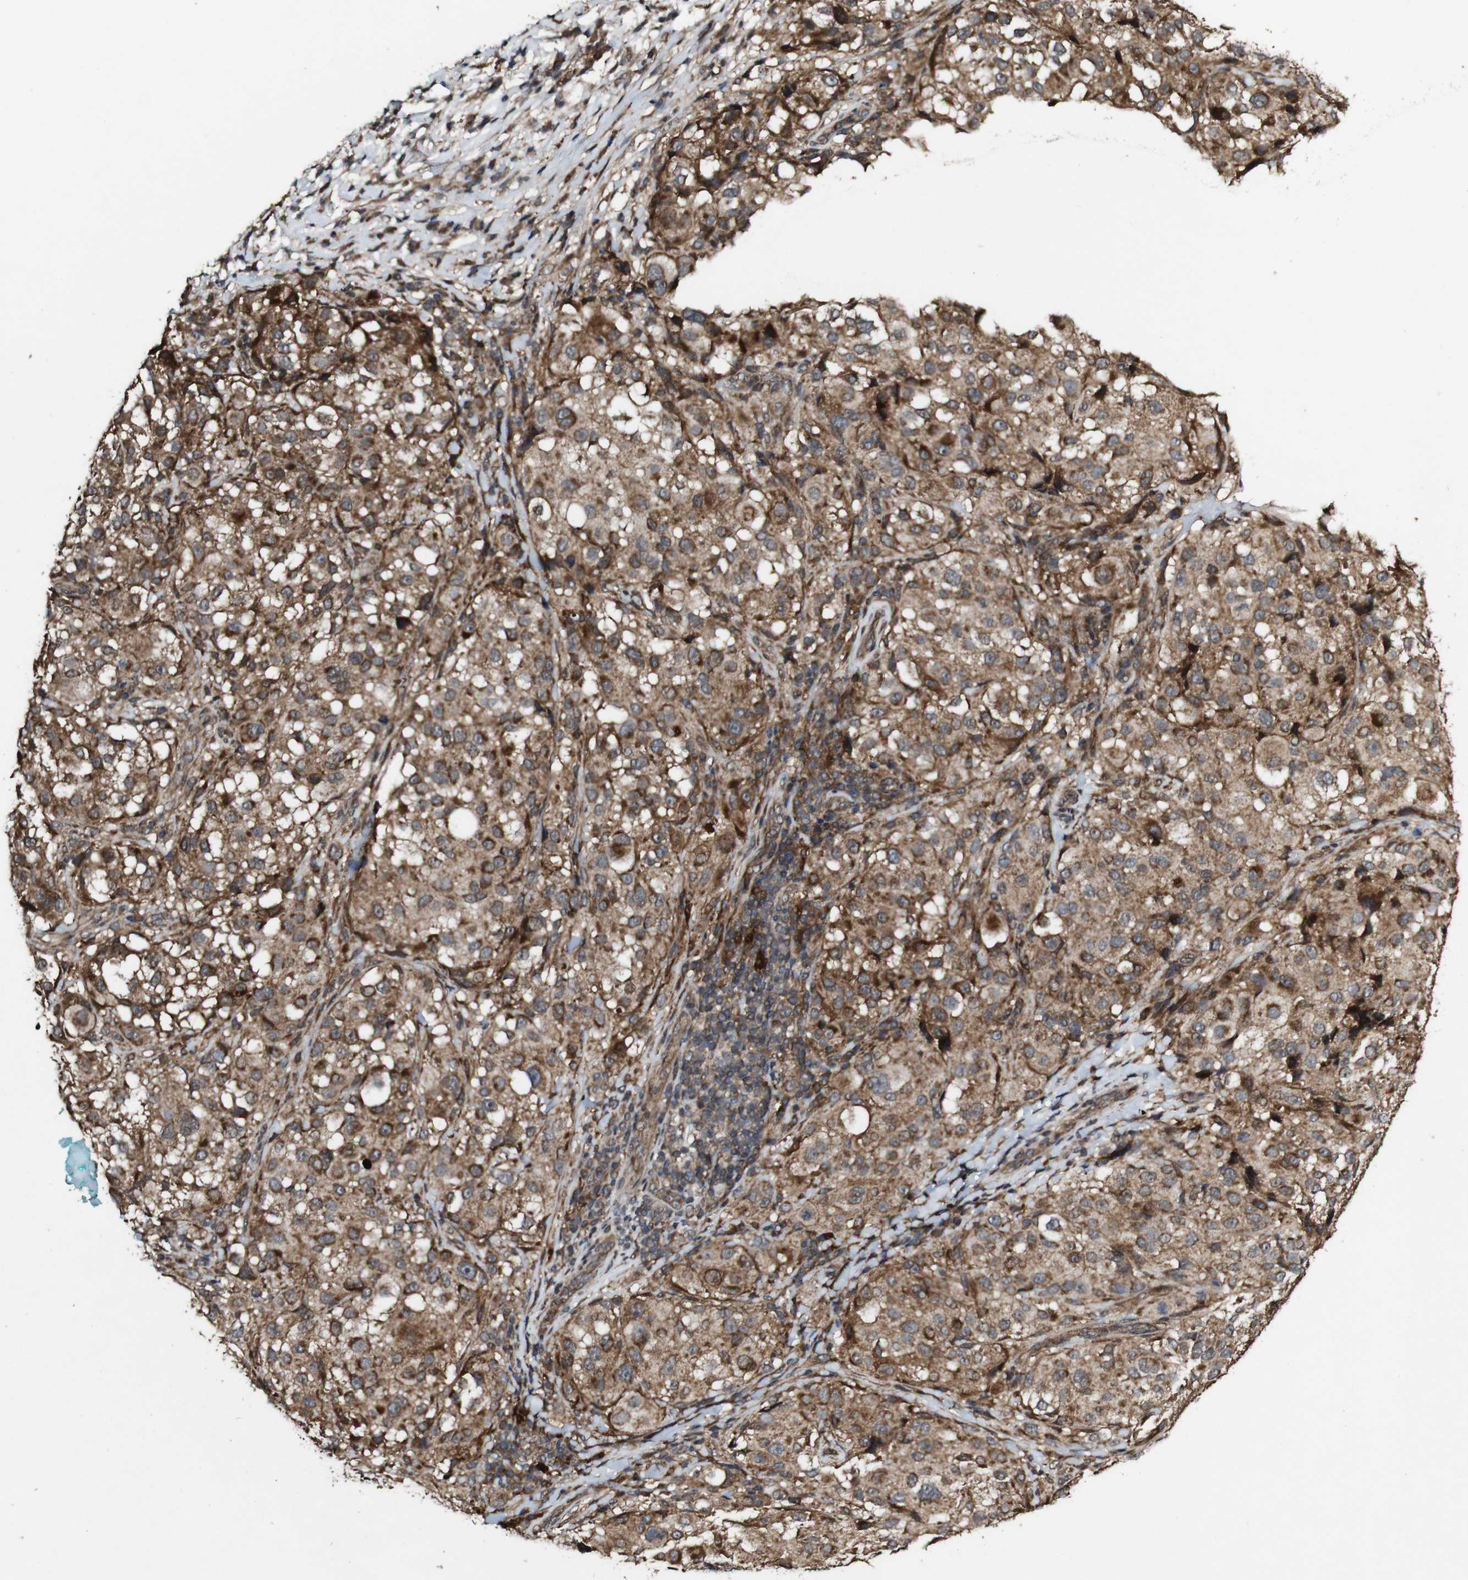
{"staining": {"intensity": "strong", "quantity": "25%-75%", "location": "cytoplasmic/membranous"}, "tissue": "melanoma", "cell_type": "Tumor cells", "image_type": "cancer", "snomed": [{"axis": "morphology", "description": "Malignant melanoma, NOS"}, {"axis": "topography", "description": "Skin"}], "caption": "Melanoma stained with IHC exhibits strong cytoplasmic/membranous positivity in about 25%-75% of tumor cells.", "gene": "BTN3A3", "patient": {"sex": "male", "age": 67}}